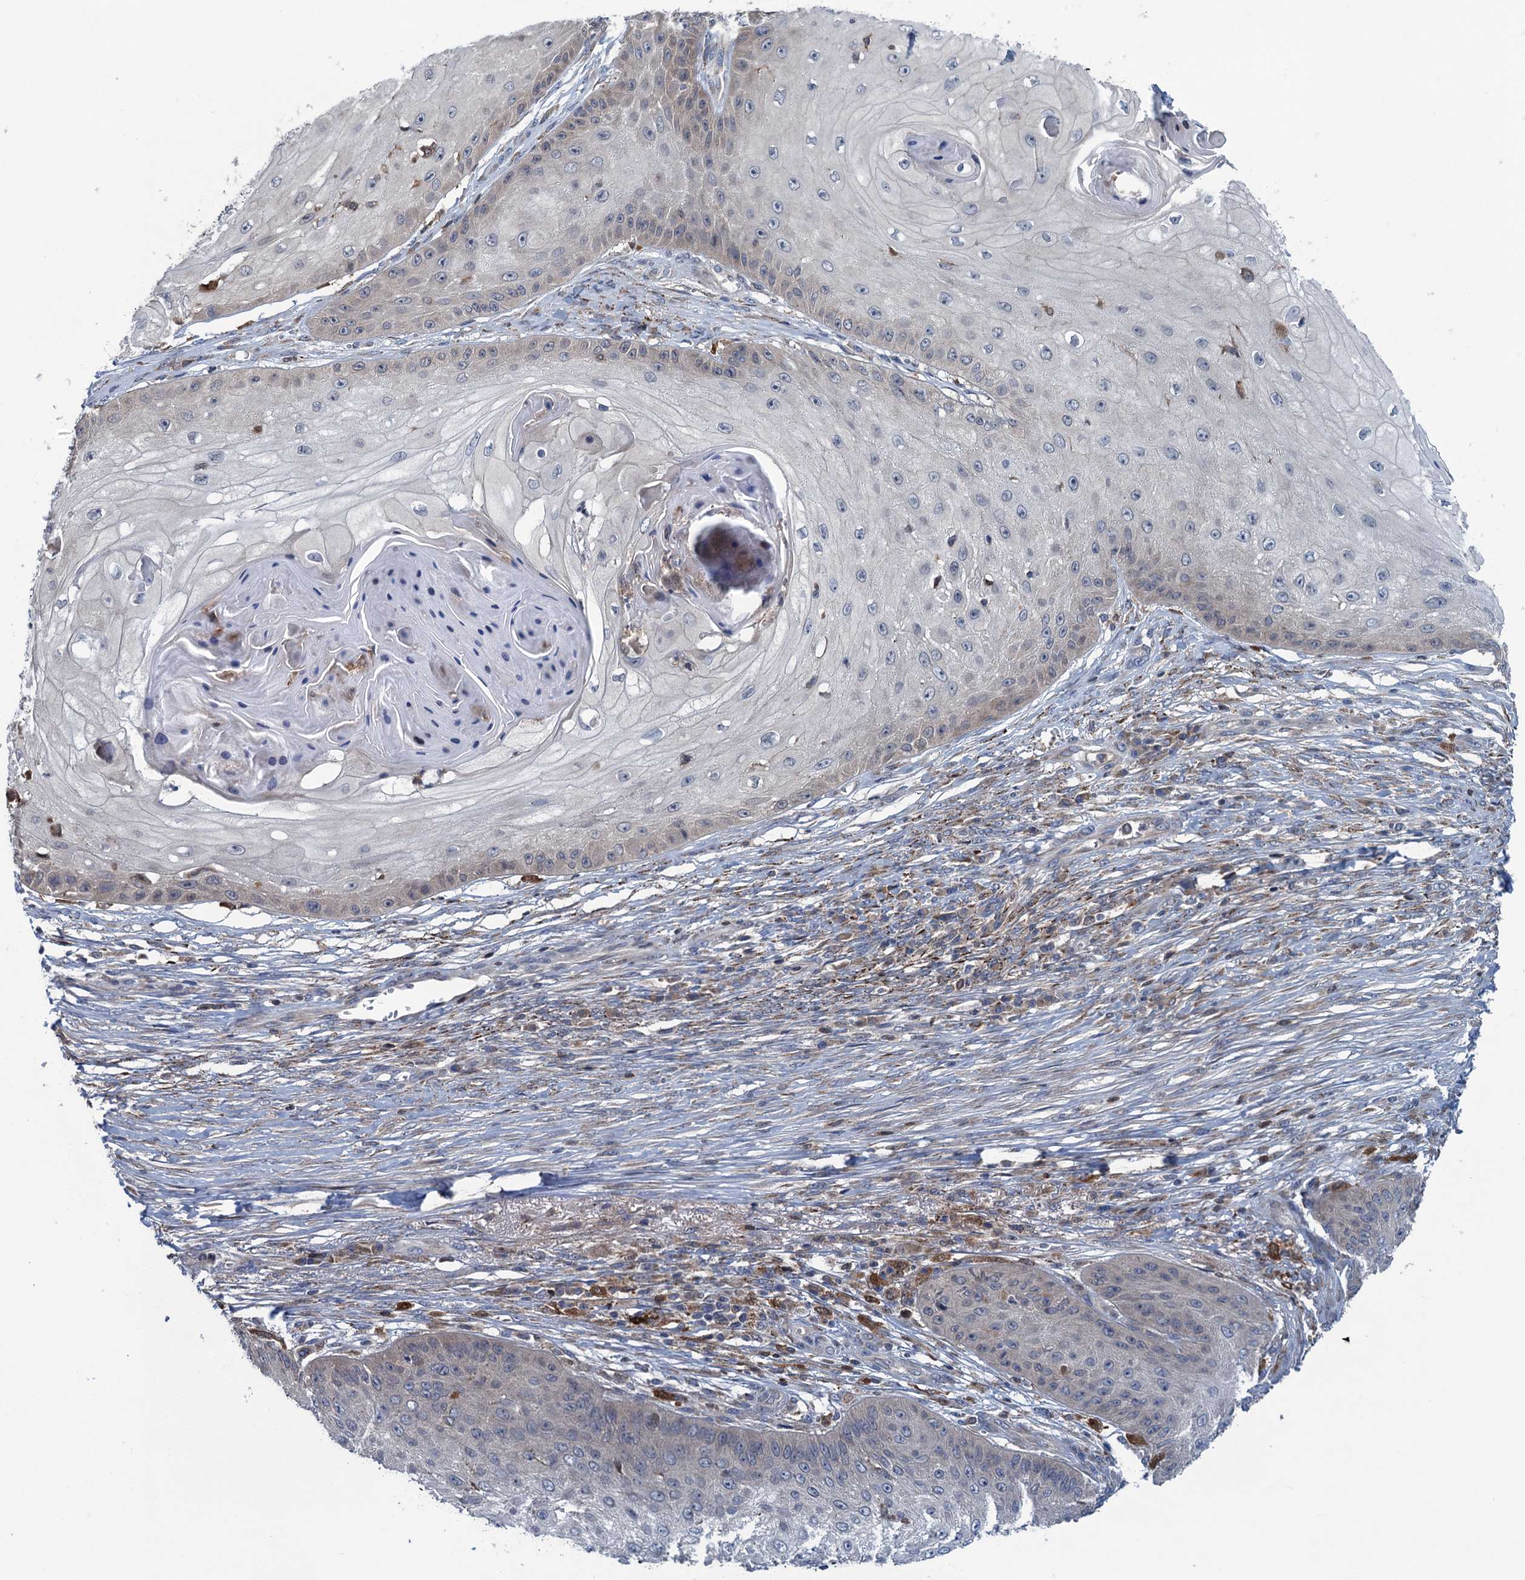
{"staining": {"intensity": "weak", "quantity": "<25%", "location": "cytoplasmic/membranous"}, "tissue": "skin cancer", "cell_type": "Tumor cells", "image_type": "cancer", "snomed": [{"axis": "morphology", "description": "Squamous cell carcinoma, NOS"}, {"axis": "topography", "description": "Skin"}], "caption": "This is an IHC micrograph of skin cancer (squamous cell carcinoma). There is no staining in tumor cells.", "gene": "CNTN5", "patient": {"sex": "male", "age": 70}}